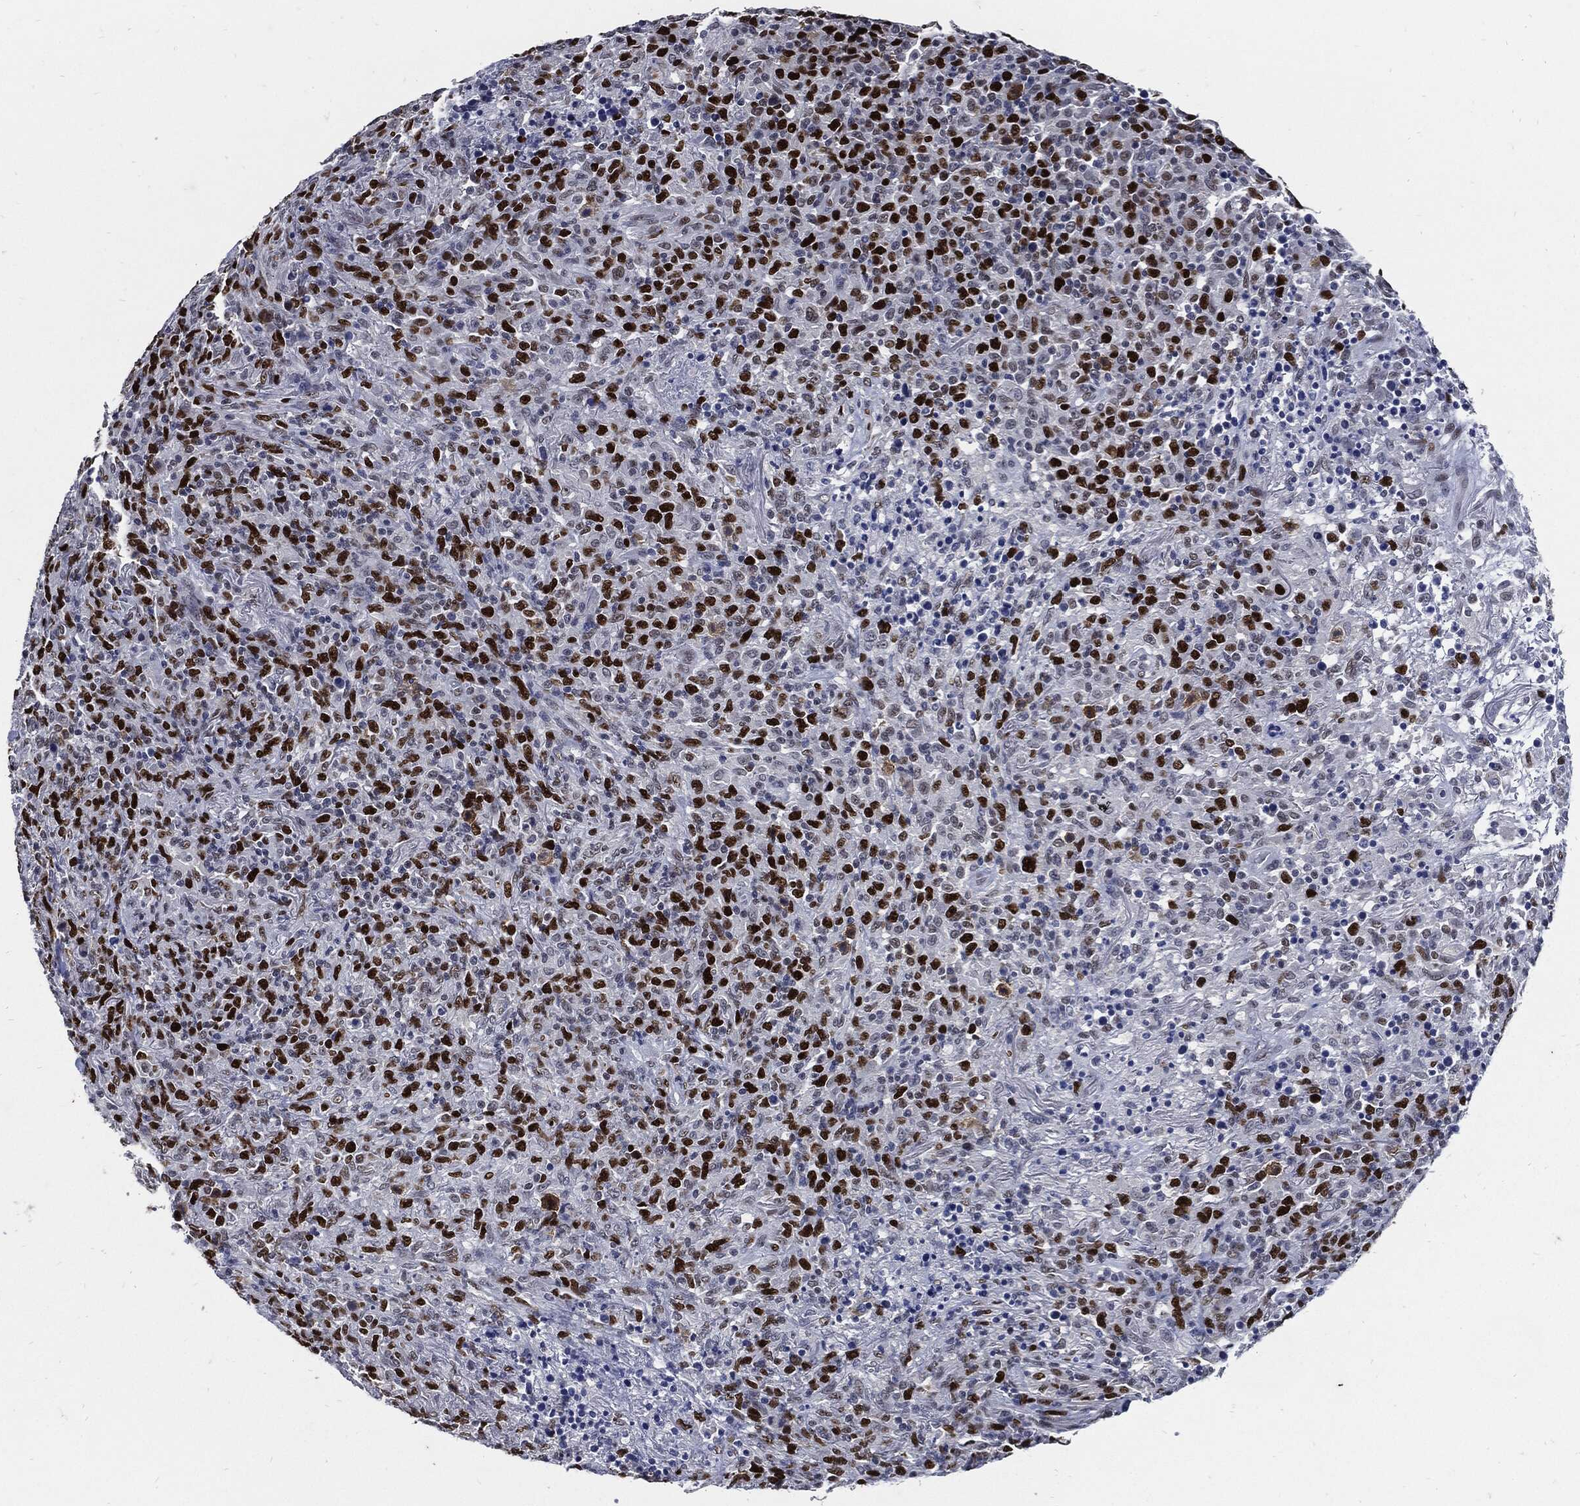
{"staining": {"intensity": "strong", "quantity": "25%-75%", "location": "nuclear"}, "tissue": "lymphoma", "cell_type": "Tumor cells", "image_type": "cancer", "snomed": [{"axis": "morphology", "description": "Malignant lymphoma, non-Hodgkin's type, High grade"}, {"axis": "topography", "description": "Lung"}], "caption": "The histopathology image shows a brown stain indicating the presence of a protein in the nuclear of tumor cells in high-grade malignant lymphoma, non-Hodgkin's type.", "gene": "NBN", "patient": {"sex": "male", "age": 79}}